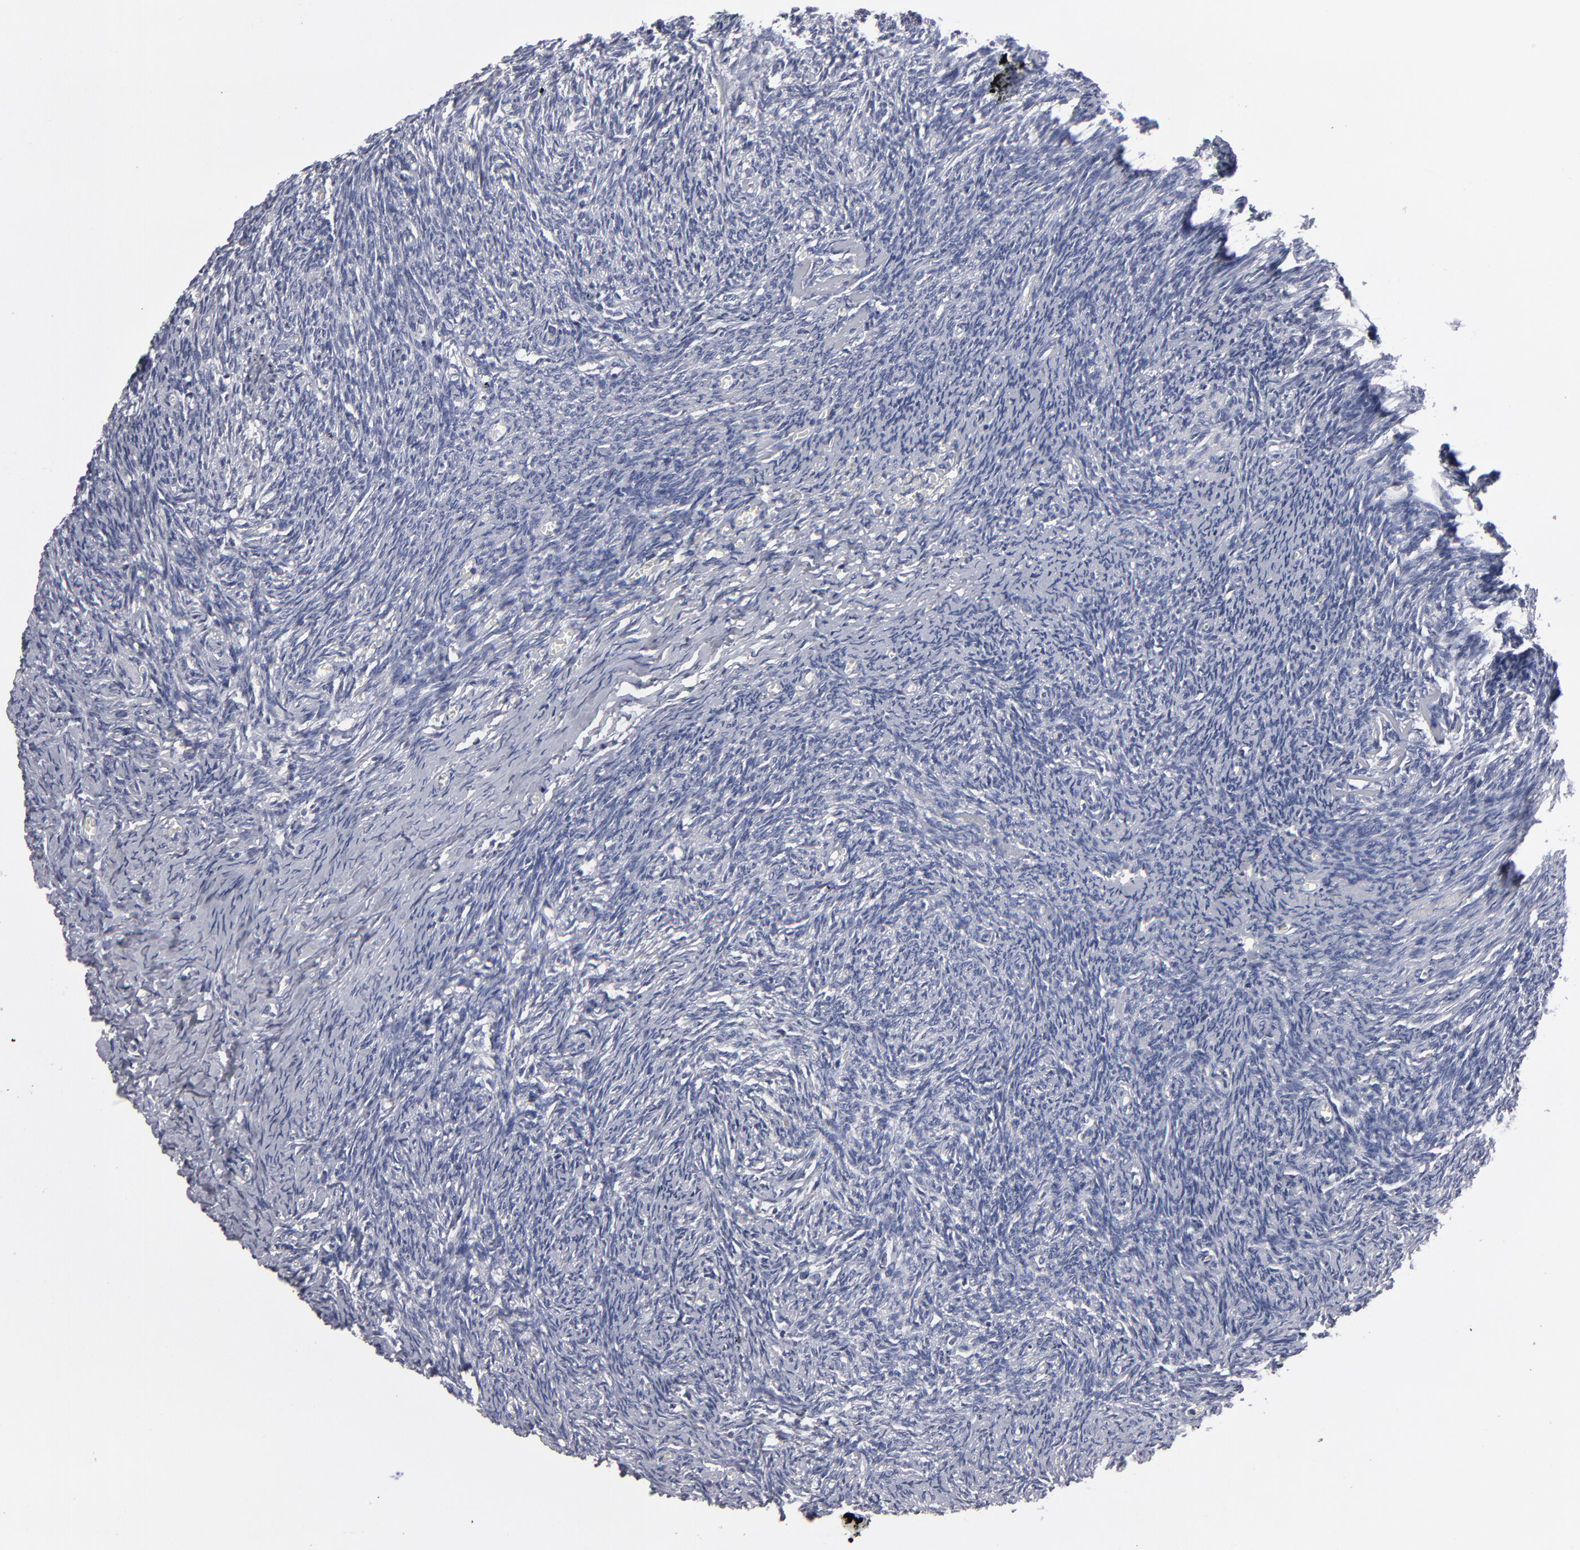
{"staining": {"intensity": "negative", "quantity": "none", "location": "none"}, "tissue": "ovary", "cell_type": "Ovarian stroma cells", "image_type": "normal", "snomed": [{"axis": "morphology", "description": "Normal tissue, NOS"}, {"axis": "topography", "description": "Ovary"}], "caption": "The photomicrograph displays no significant staining in ovarian stroma cells of ovary.", "gene": "CCDC80", "patient": {"sex": "female", "age": 54}}